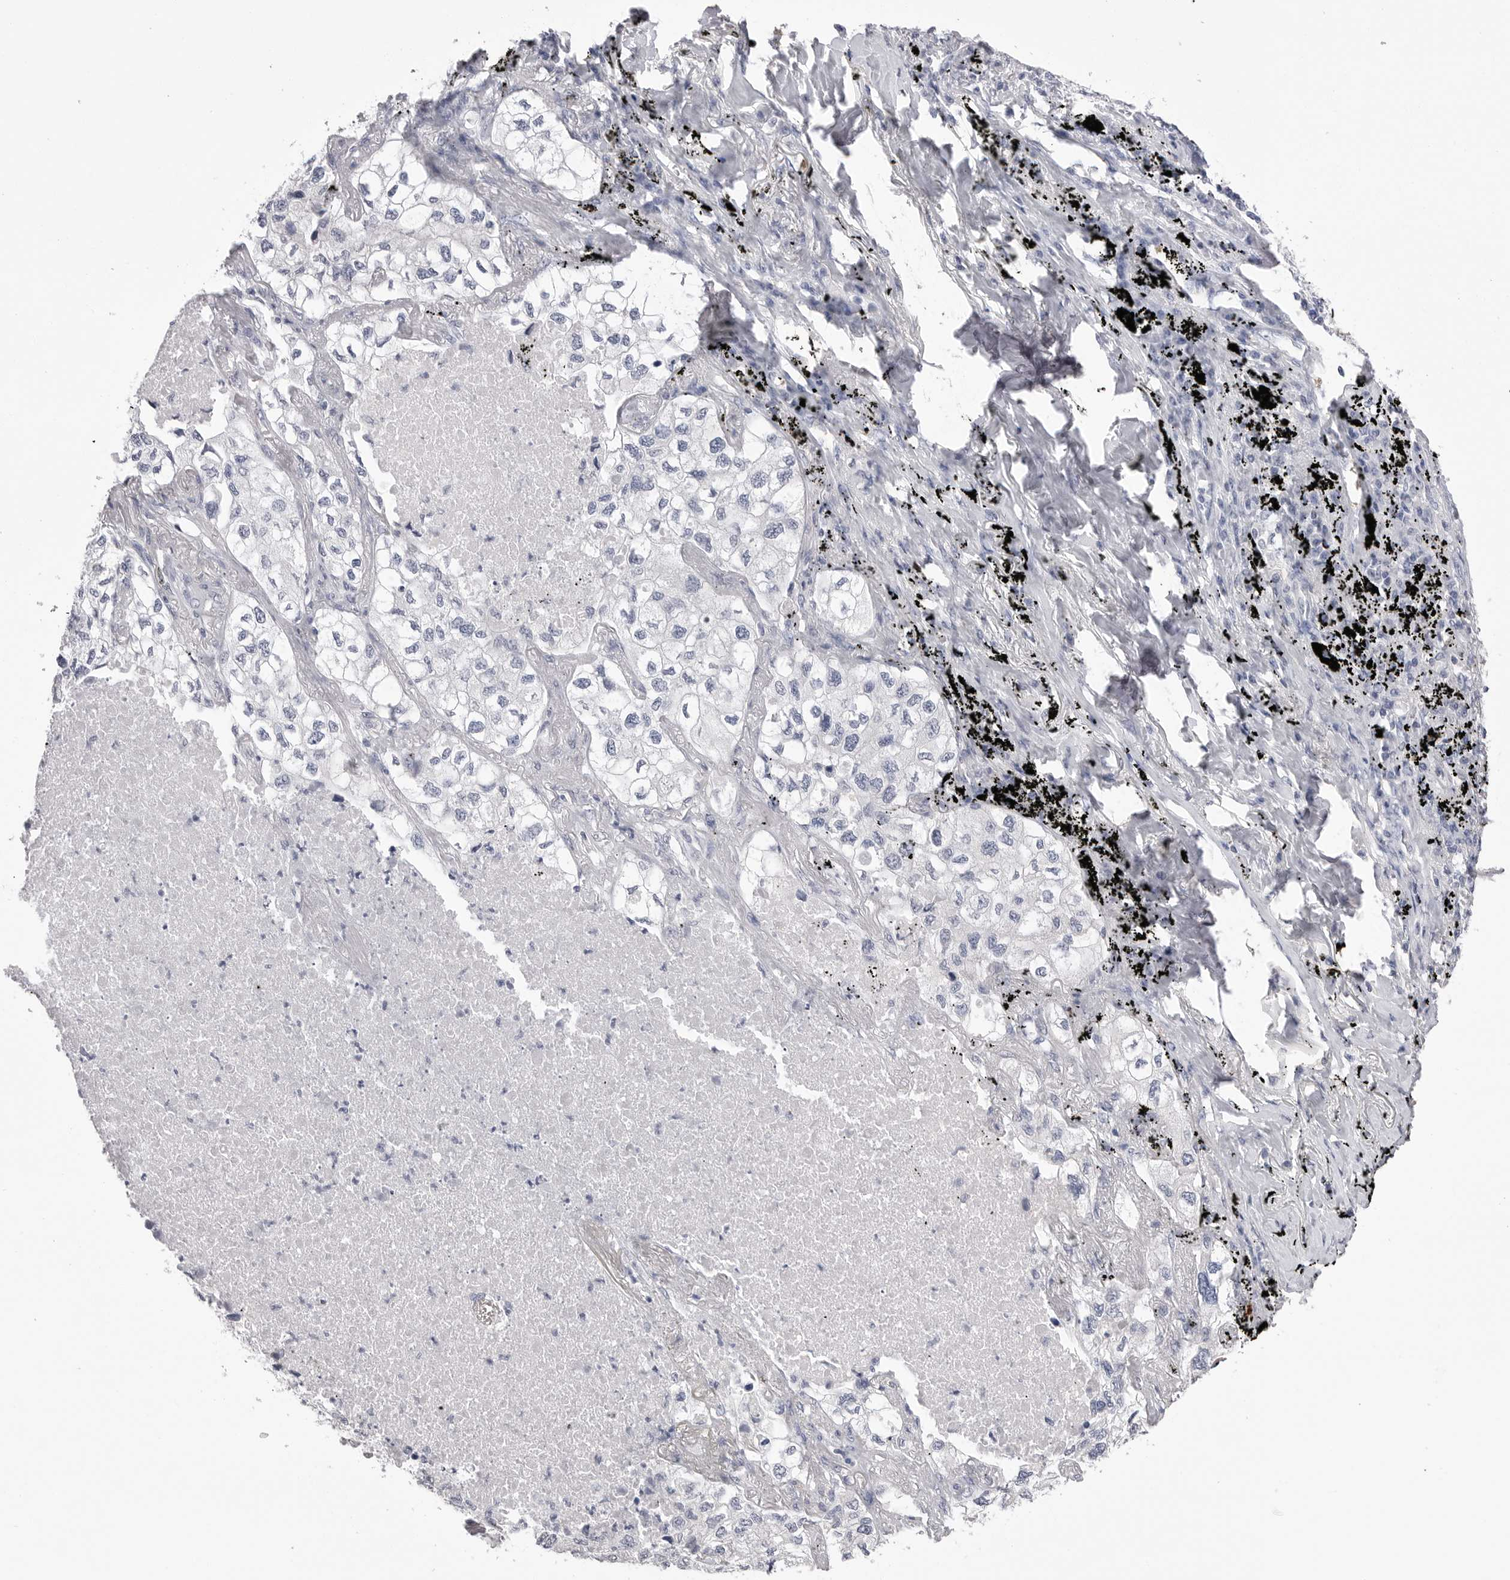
{"staining": {"intensity": "negative", "quantity": "none", "location": "none"}, "tissue": "lung cancer", "cell_type": "Tumor cells", "image_type": "cancer", "snomed": [{"axis": "morphology", "description": "Adenocarcinoma, NOS"}, {"axis": "topography", "description": "Lung"}], "caption": "This histopathology image is of lung cancer stained with immunohistochemistry (IHC) to label a protein in brown with the nuclei are counter-stained blue. There is no positivity in tumor cells.", "gene": "DLGAP3", "patient": {"sex": "male", "age": 63}}